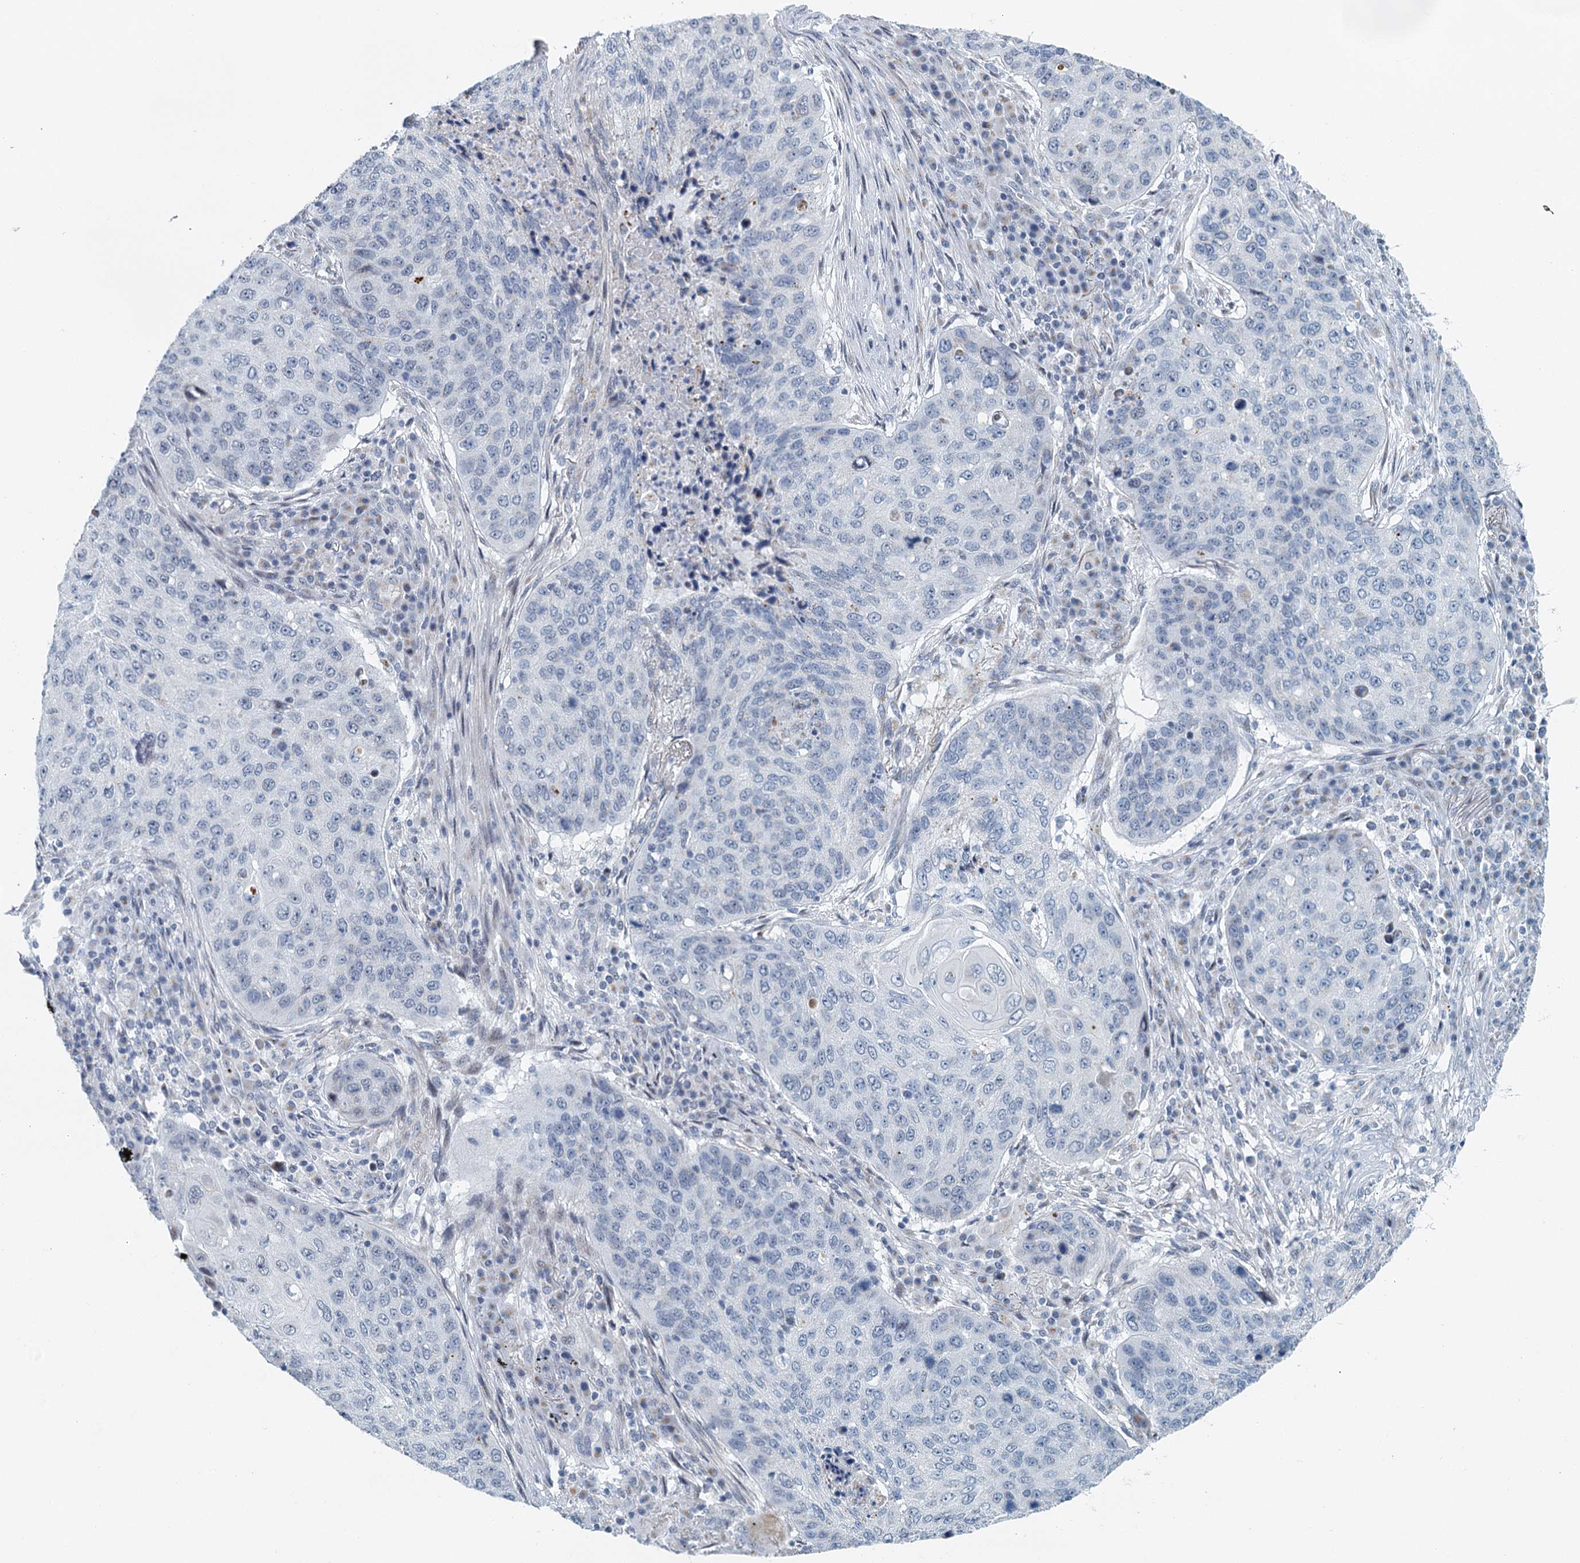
{"staining": {"intensity": "negative", "quantity": "none", "location": "none"}, "tissue": "lung cancer", "cell_type": "Tumor cells", "image_type": "cancer", "snomed": [{"axis": "morphology", "description": "Squamous cell carcinoma, NOS"}, {"axis": "topography", "description": "Lung"}], "caption": "A micrograph of human lung squamous cell carcinoma is negative for staining in tumor cells. The staining was performed using DAB to visualize the protein expression in brown, while the nuclei were stained in blue with hematoxylin (Magnification: 20x).", "gene": "ZNF527", "patient": {"sex": "female", "age": 63}}